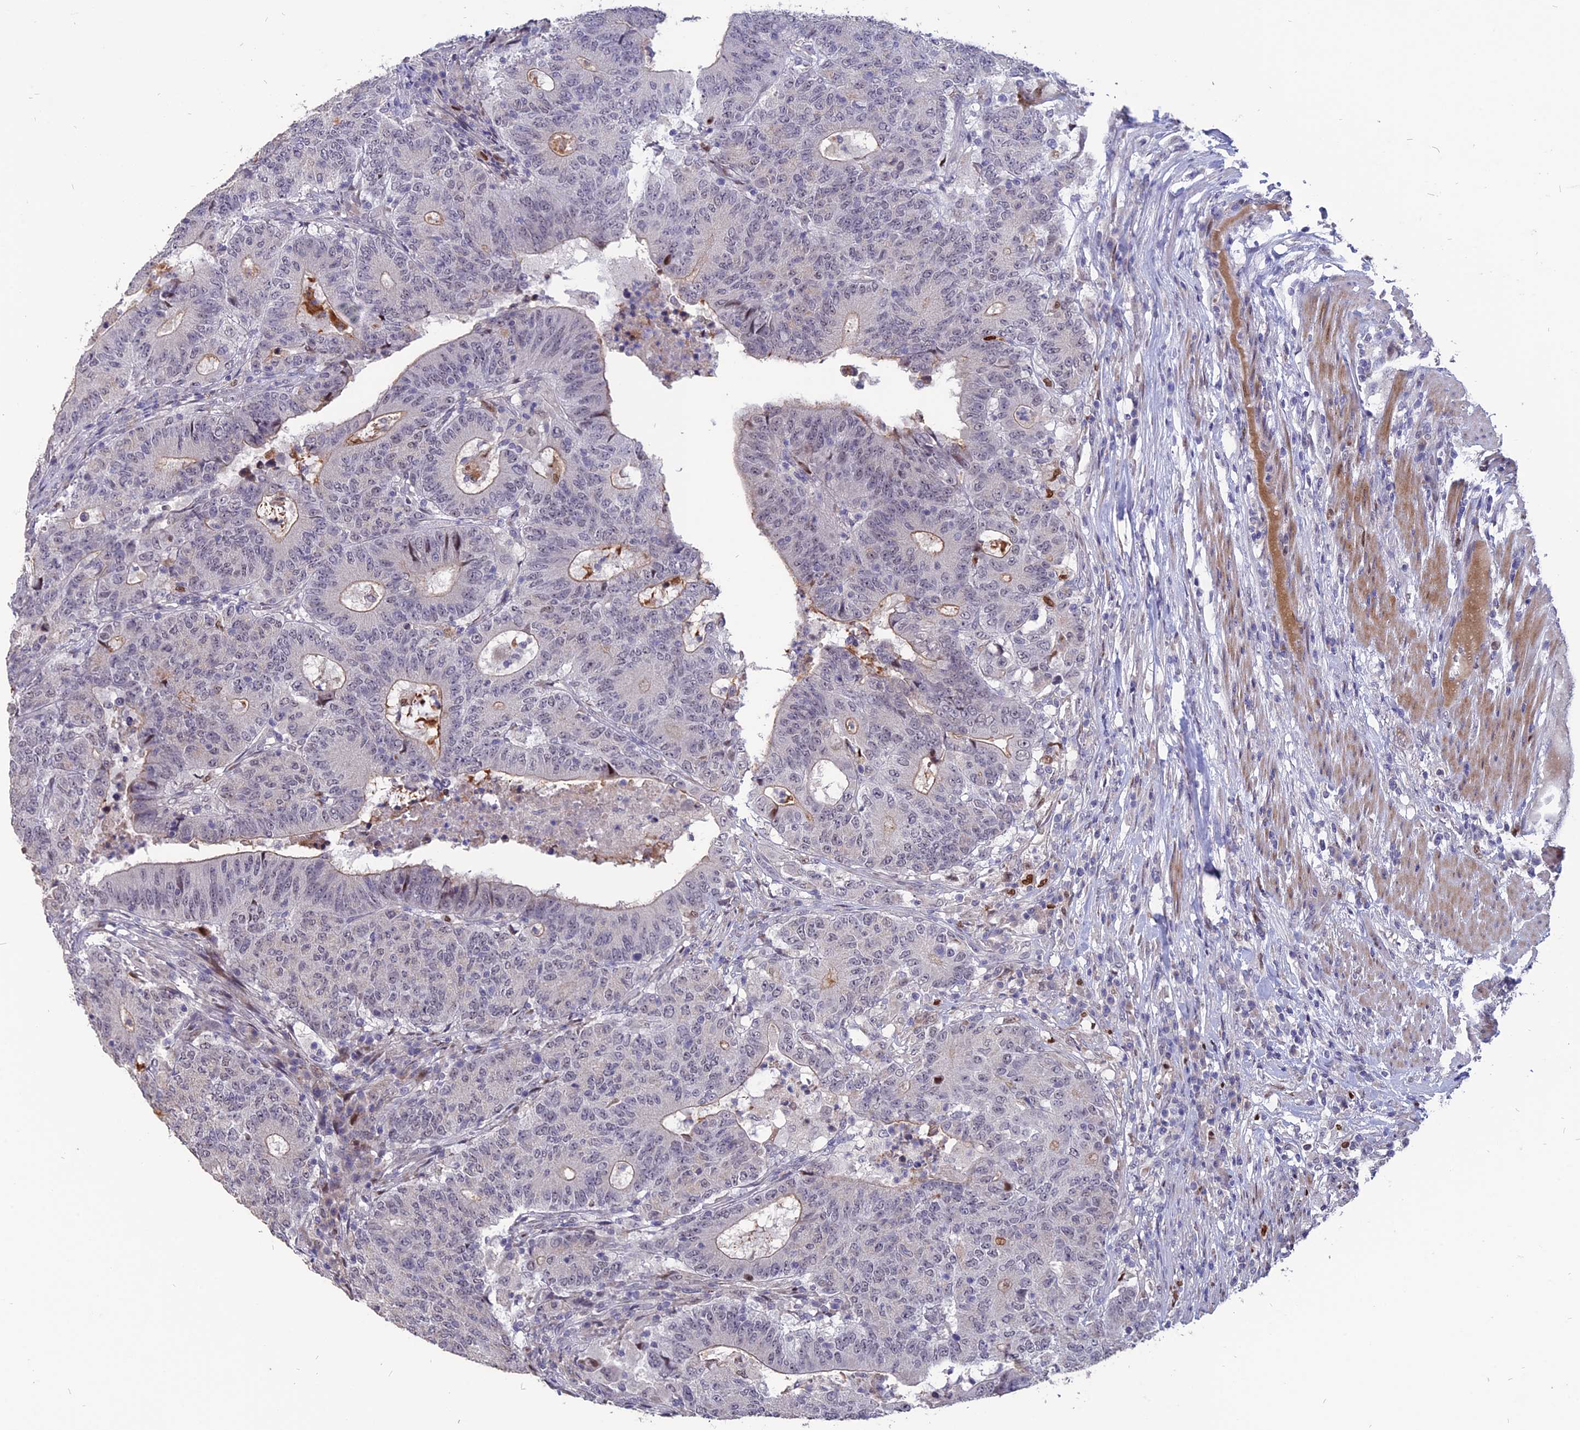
{"staining": {"intensity": "weak", "quantity": "<25%", "location": "nuclear"}, "tissue": "colorectal cancer", "cell_type": "Tumor cells", "image_type": "cancer", "snomed": [{"axis": "morphology", "description": "Adenocarcinoma, NOS"}, {"axis": "topography", "description": "Colon"}], "caption": "Immunohistochemistry (IHC) image of colorectal cancer stained for a protein (brown), which reveals no positivity in tumor cells. The staining is performed using DAB (3,3'-diaminobenzidine) brown chromogen with nuclei counter-stained in using hematoxylin.", "gene": "TMEM263", "patient": {"sex": "female", "age": 75}}